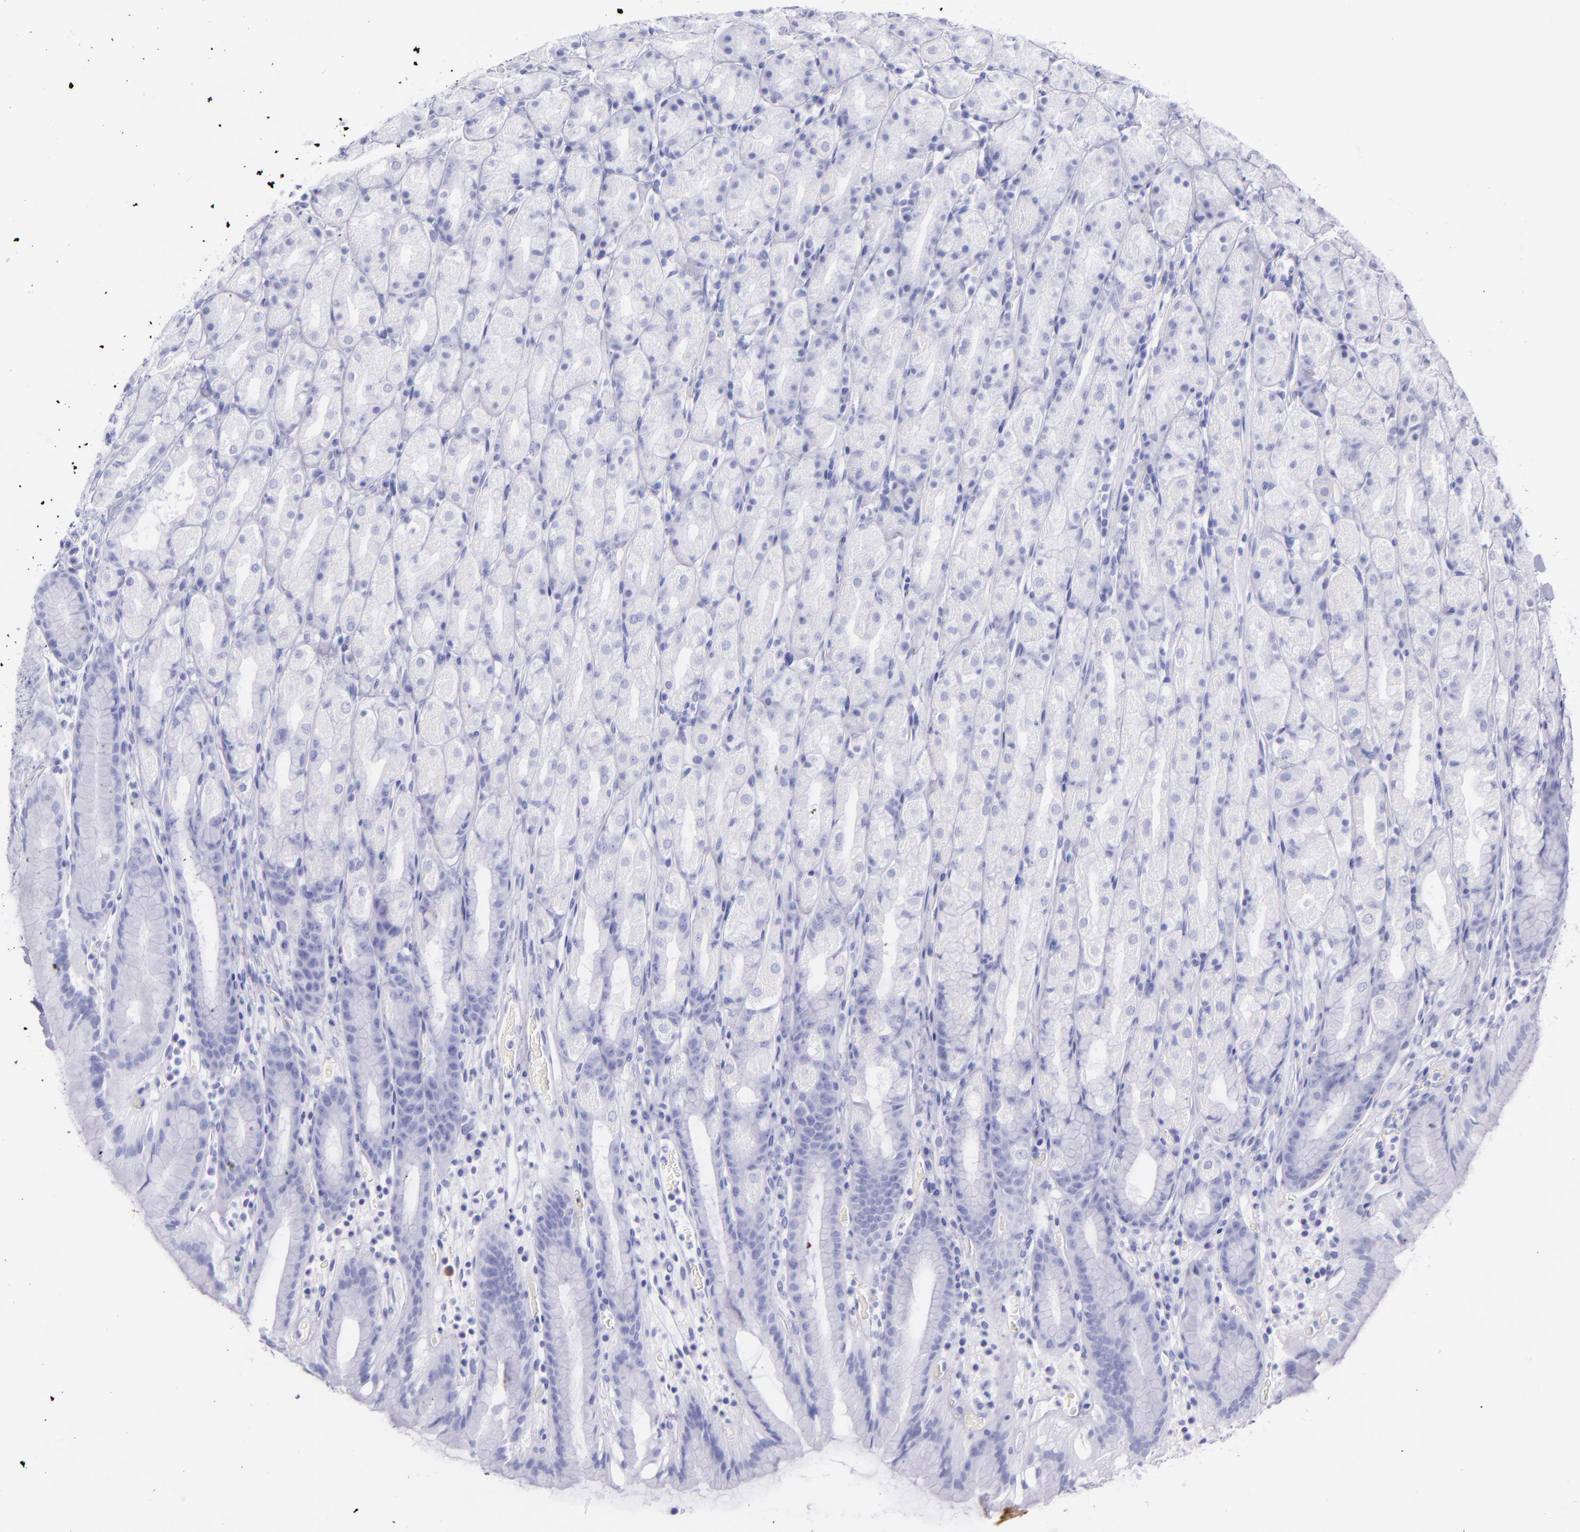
{"staining": {"intensity": "negative", "quantity": "none", "location": "none"}, "tissue": "stomach", "cell_type": "Glandular cells", "image_type": "normal", "snomed": [{"axis": "morphology", "description": "Normal tissue, NOS"}, {"axis": "topography", "description": "Stomach, upper"}], "caption": "This is an immunohistochemistry histopathology image of benign stomach. There is no staining in glandular cells.", "gene": "SFTPA2", "patient": {"sex": "male", "age": 68}}